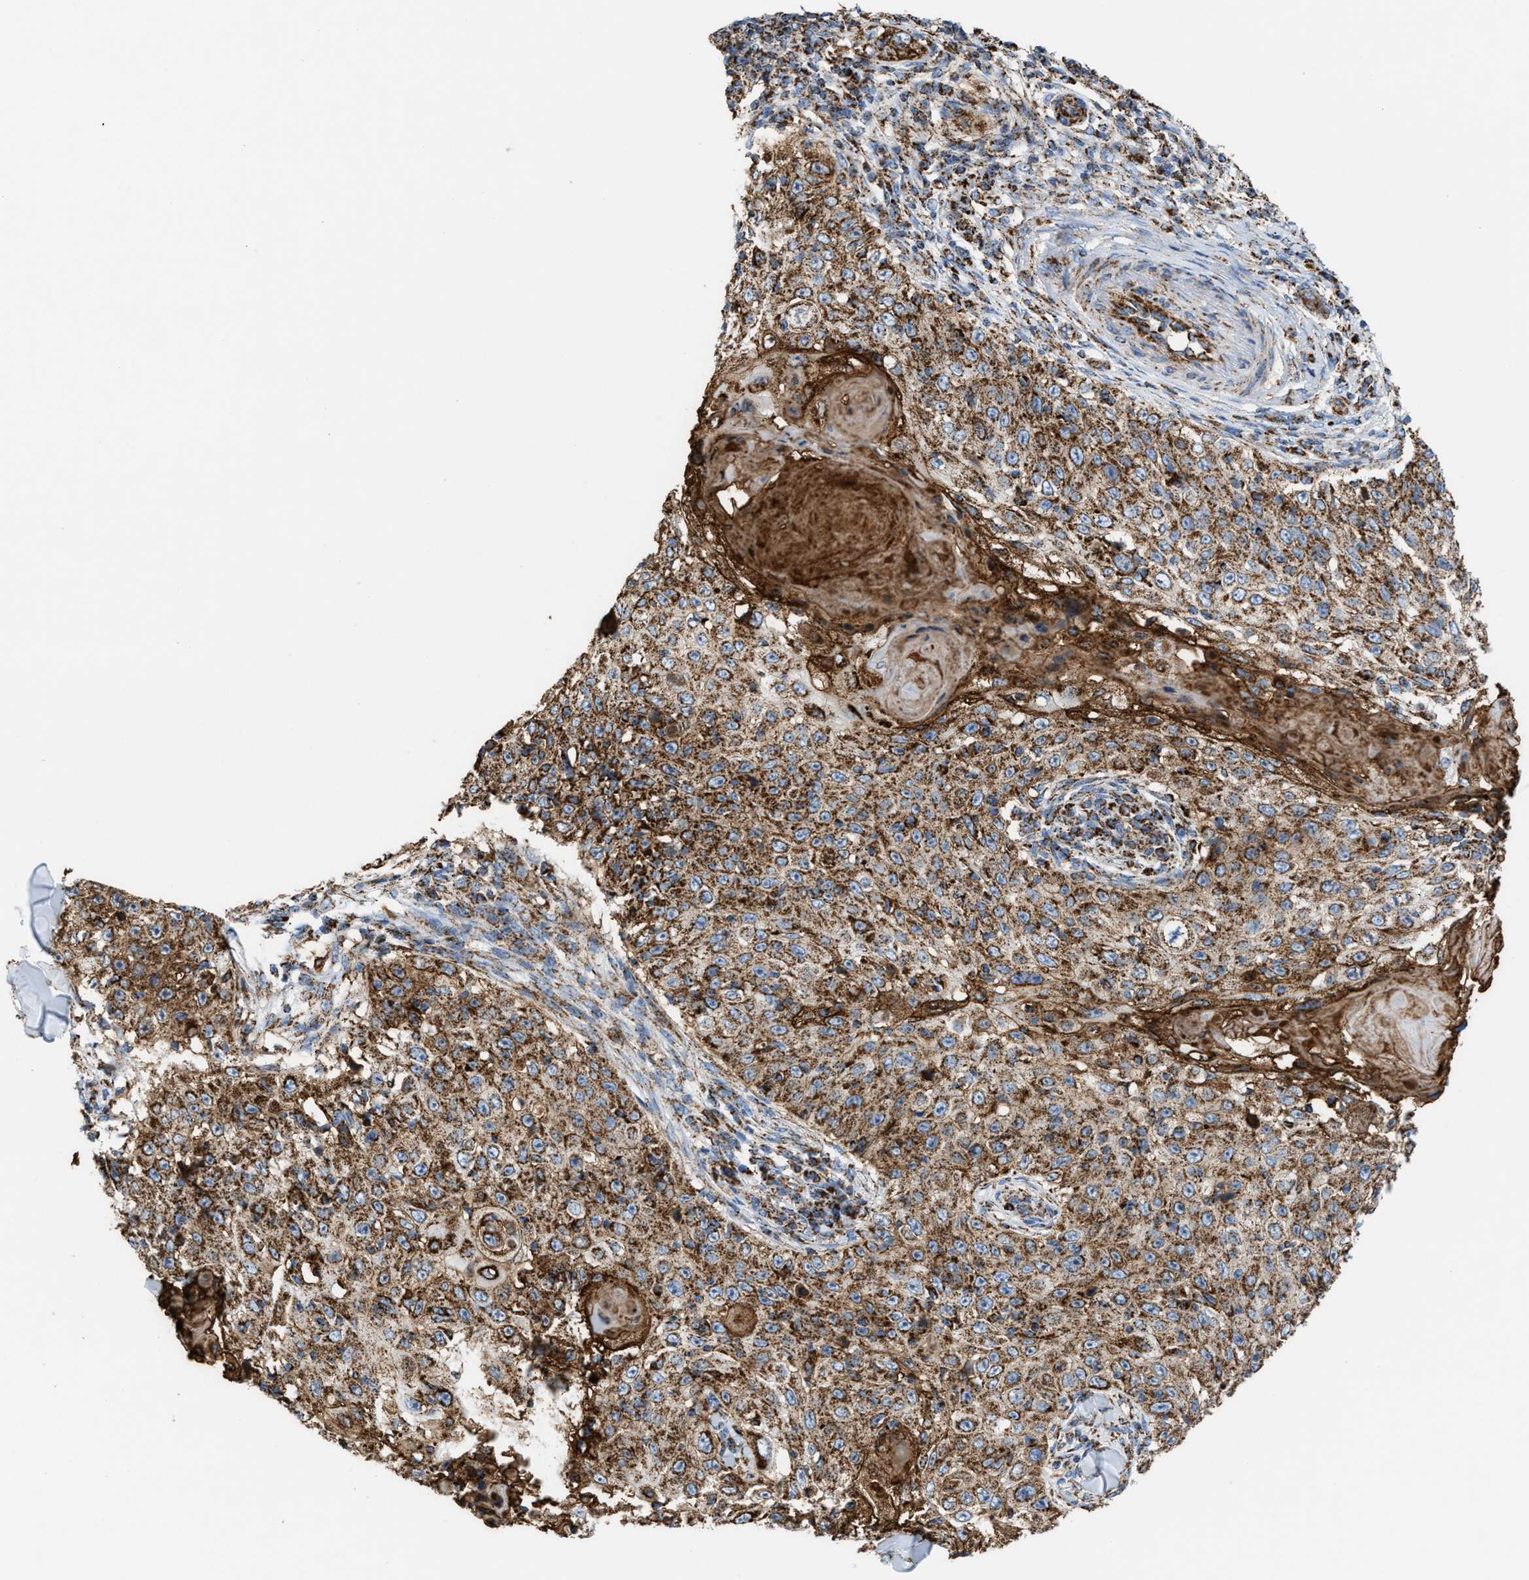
{"staining": {"intensity": "strong", "quantity": ">75%", "location": "cytoplasmic/membranous"}, "tissue": "skin cancer", "cell_type": "Tumor cells", "image_type": "cancer", "snomed": [{"axis": "morphology", "description": "Squamous cell carcinoma, NOS"}, {"axis": "topography", "description": "Skin"}], "caption": "The image exhibits staining of skin squamous cell carcinoma, revealing strong cytoplasmic/membranous protein staining (brown color) within tumor cells. Immunohistochemistry (ihc) stains the protein in brown and the nuclei are stained blue.", "gene": "ECHS1", "patient": {"sex": "male", "age": 86}}